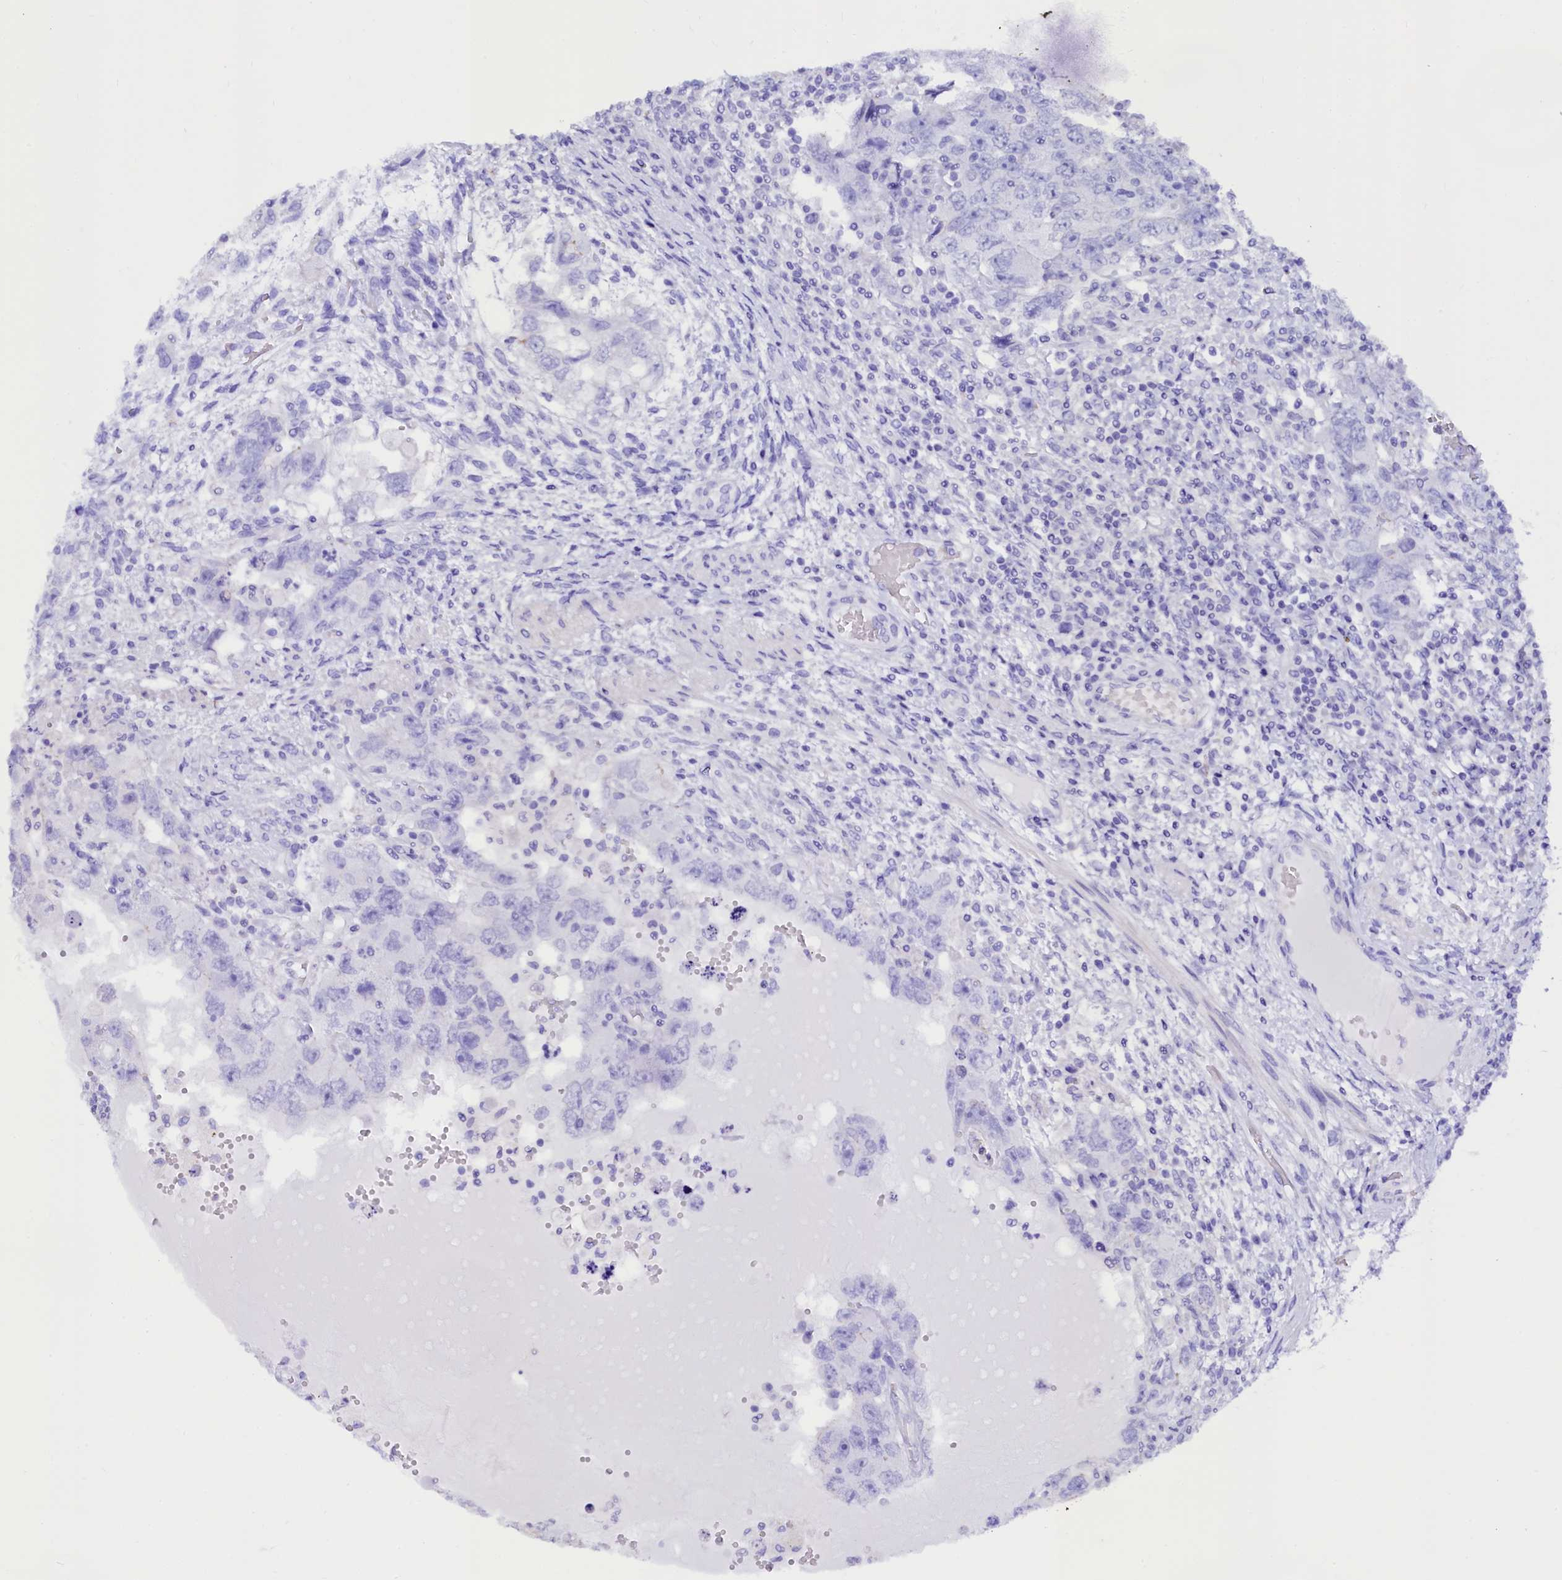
{"staining": {"intensity": "negative", "quantity": "none", "location": "none"}, "tissue": "testis cancer", "cell_type": "Tumor cells", "image_type": "cancer", "snomed": [{"axis": "morphology", "description": "Carcinoma, Embryonal, NOS"}, {"axis": "topography", "description": "Testis"}], "caption": "A photomicrograph of testis cancer (embryonal carcinoma) stained for a protein demonstrates no brown staining in tumor cells.", "gene": "RBP3", "patient": {"sex": "male", "age": 26}}